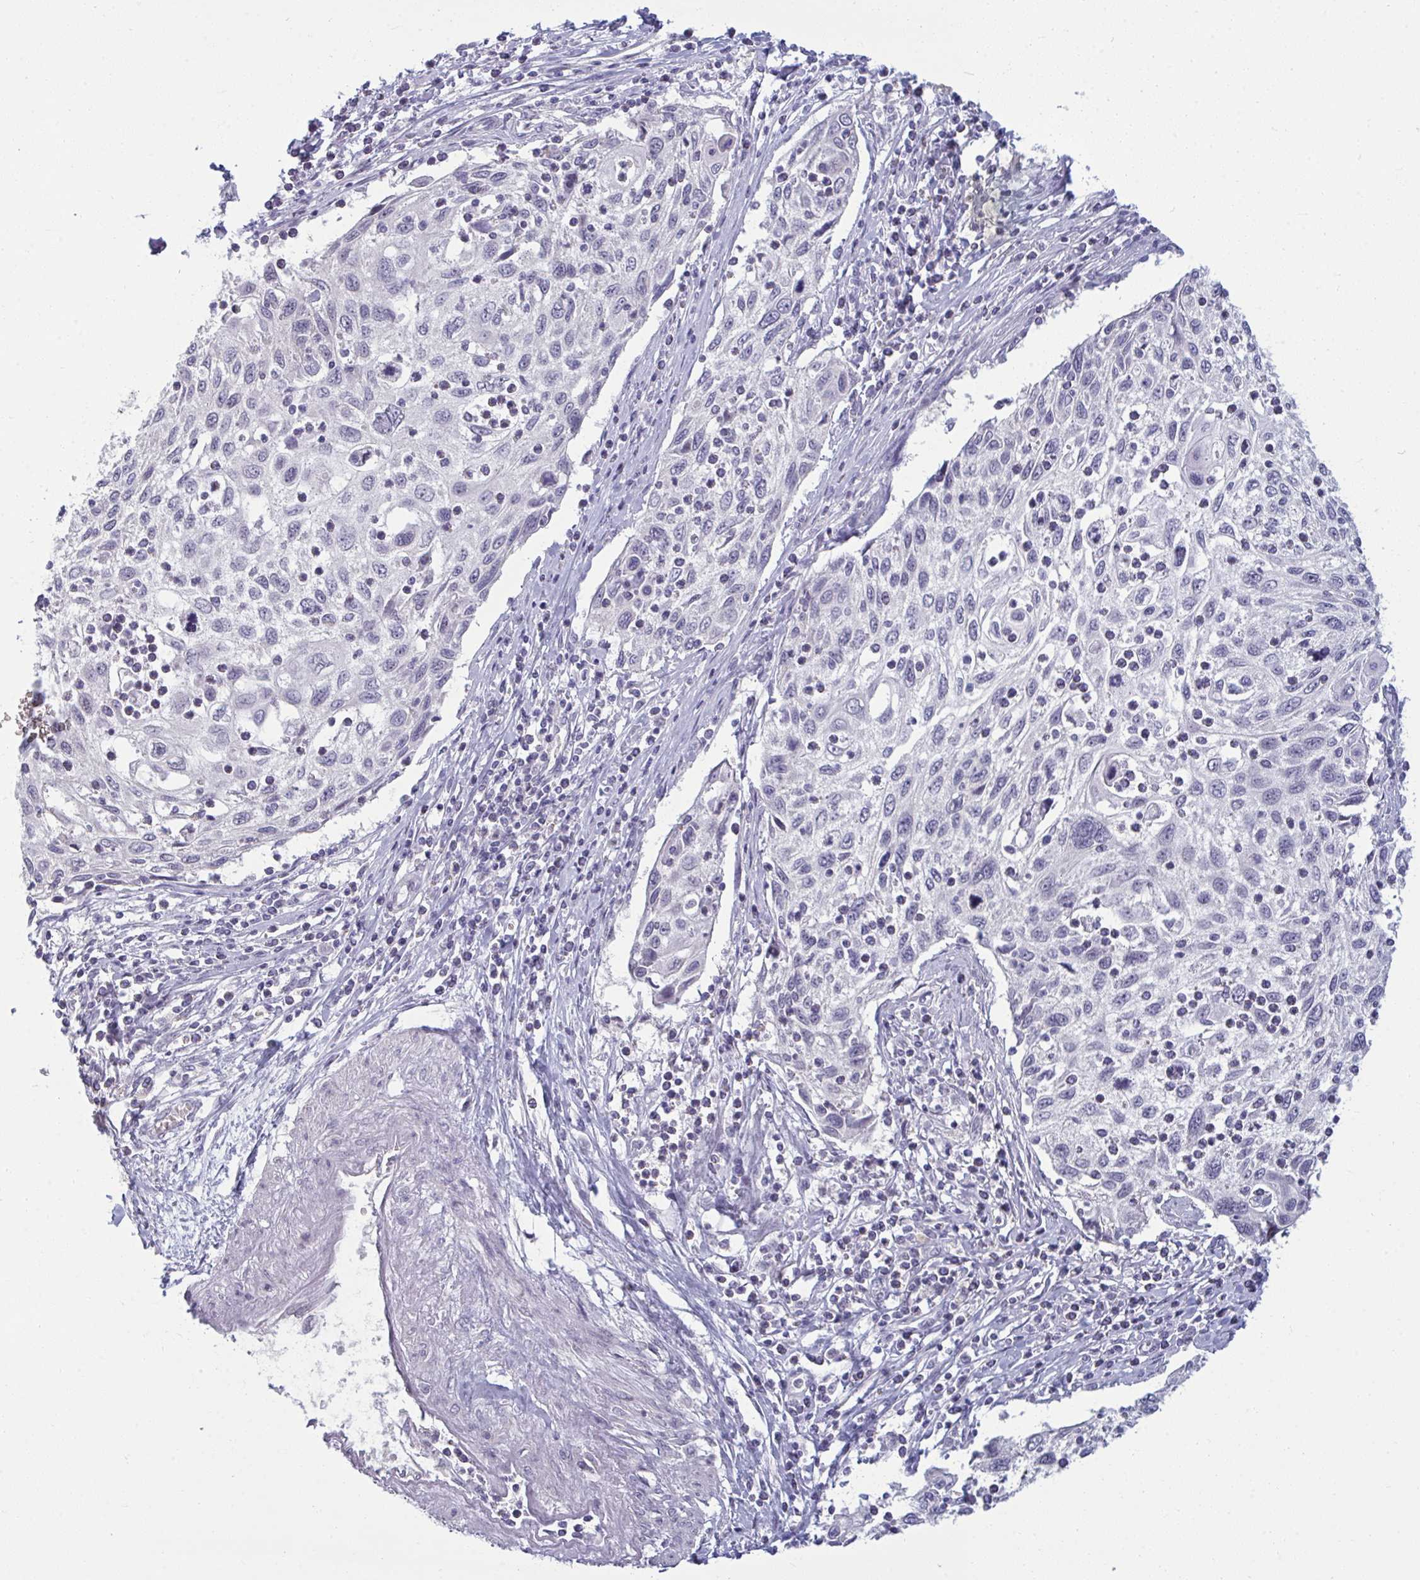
{"staining": {"intensity": "negative", "quantity": "none", "location": "none"}, "tissue": "cervical cancer", "cell_type": "Tumor cells", "image_type": "cancer", "snomed": [{"axis": "morphology", "description": "Squamous cell carcinoma, NOS"}, {"axis": "topography", "description": "Cervix"}], "caption": "Cervical cancer (squamous cell carcinoma) stained for a protein using immunohistochemistry (IHC) reveals no staining tumor cells.", "gene": "RNASEH1", "patient": {"sex": "female", "age": 70}}